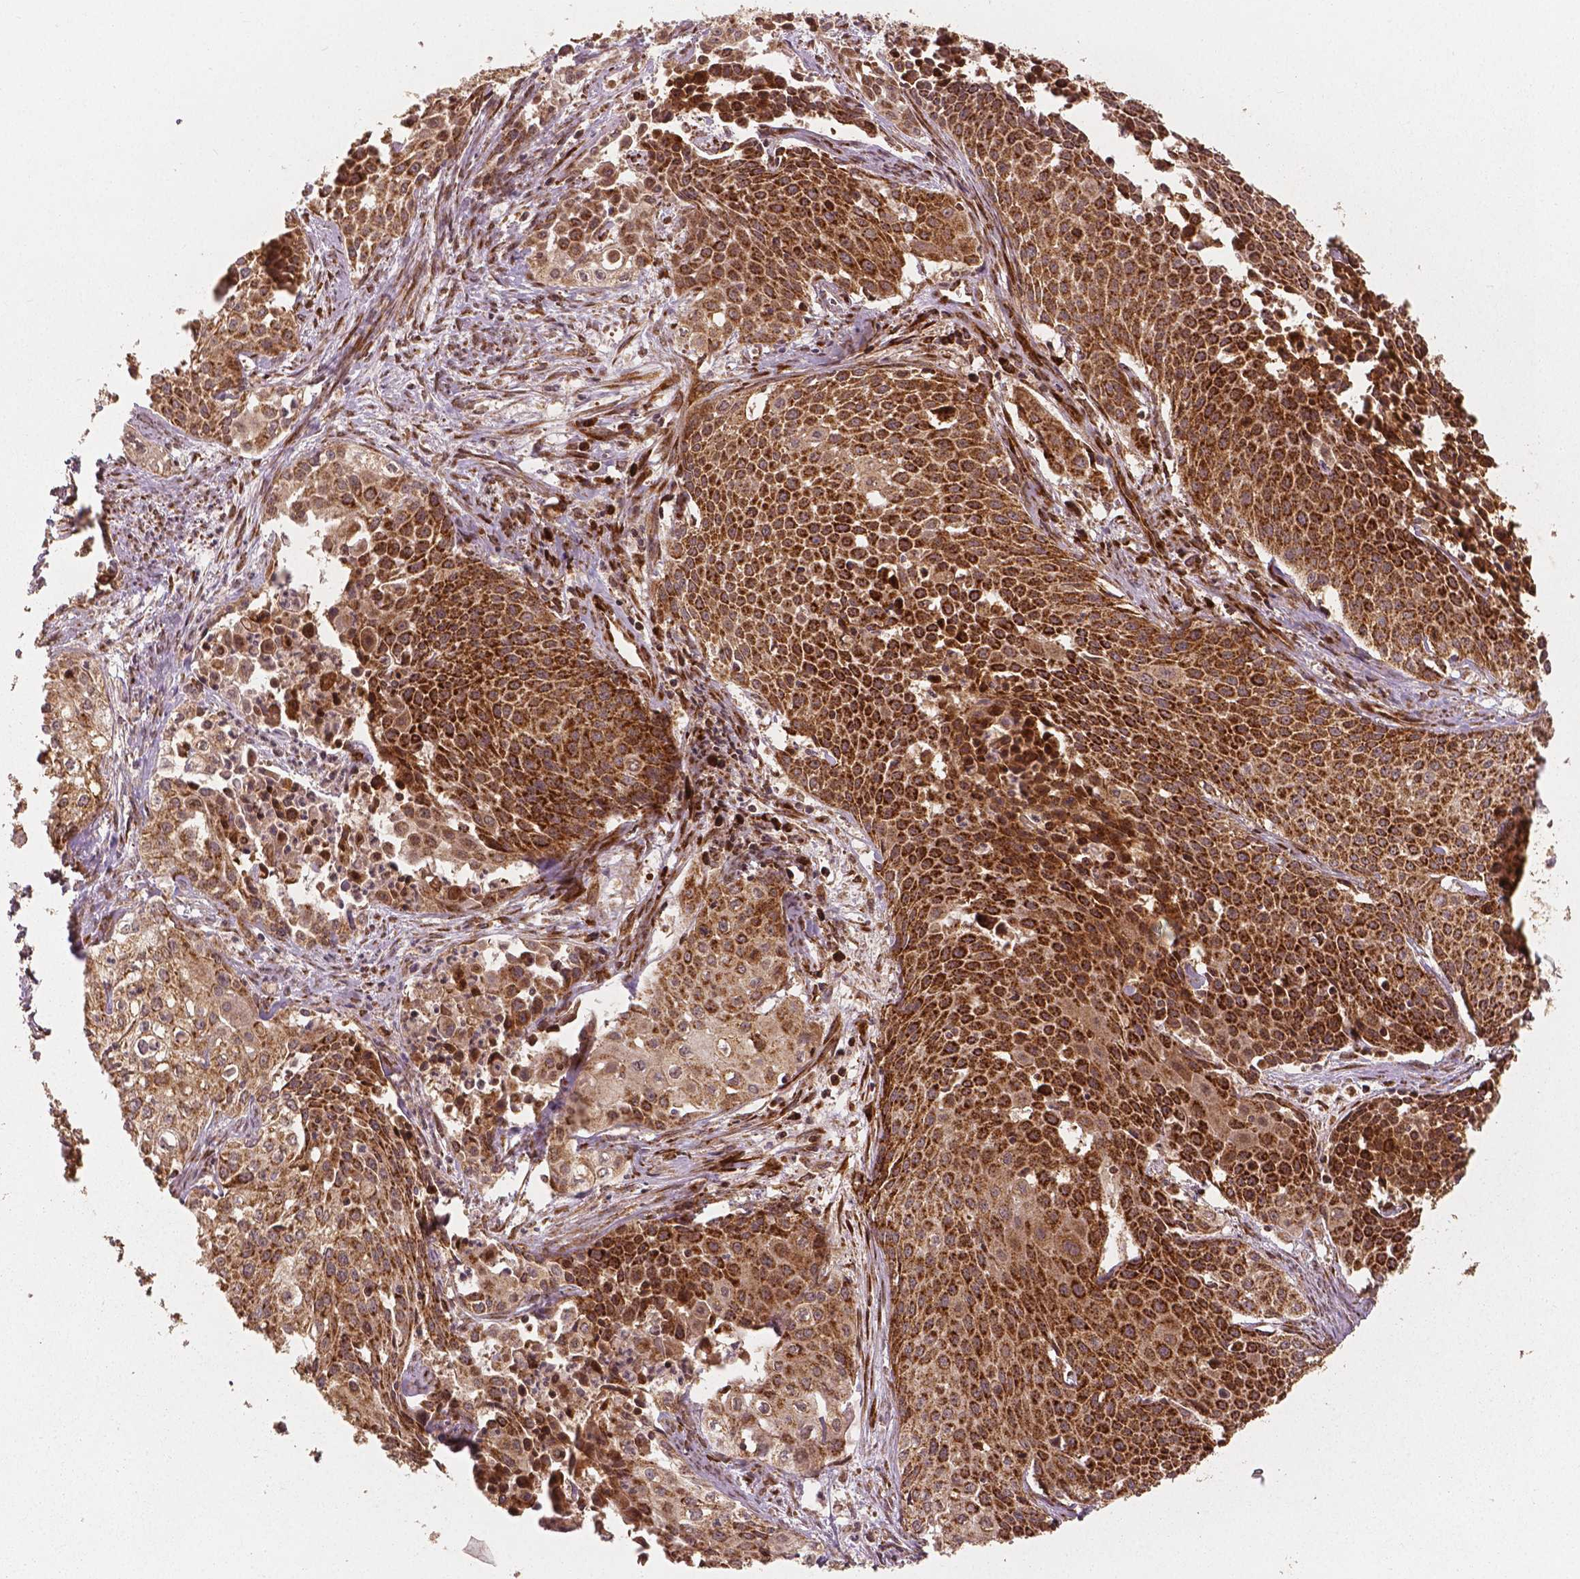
{"staining": {"intensity": "strong", "quantity": ">75%", "location": "cytoplasmic/membranous"}, "tissue": "cervical cancer", "cell_type": "Tumor cells", "image_type": "cancer", "snomed": [{"axis": "morphology", "description": "Squamous cell carcinoma, NOS"}, {"axis": "topography", "description": "Cervix"}], "caption": "Cervical cancer (squamous cell carcinoma) tissue reveals strong cytoplasmic/membranous expression in approximately >75% of tumor cells, visualized by immunohistochemistry.", "gene": "PGAM5", "patient": {"sex": "female", "age": 39}}